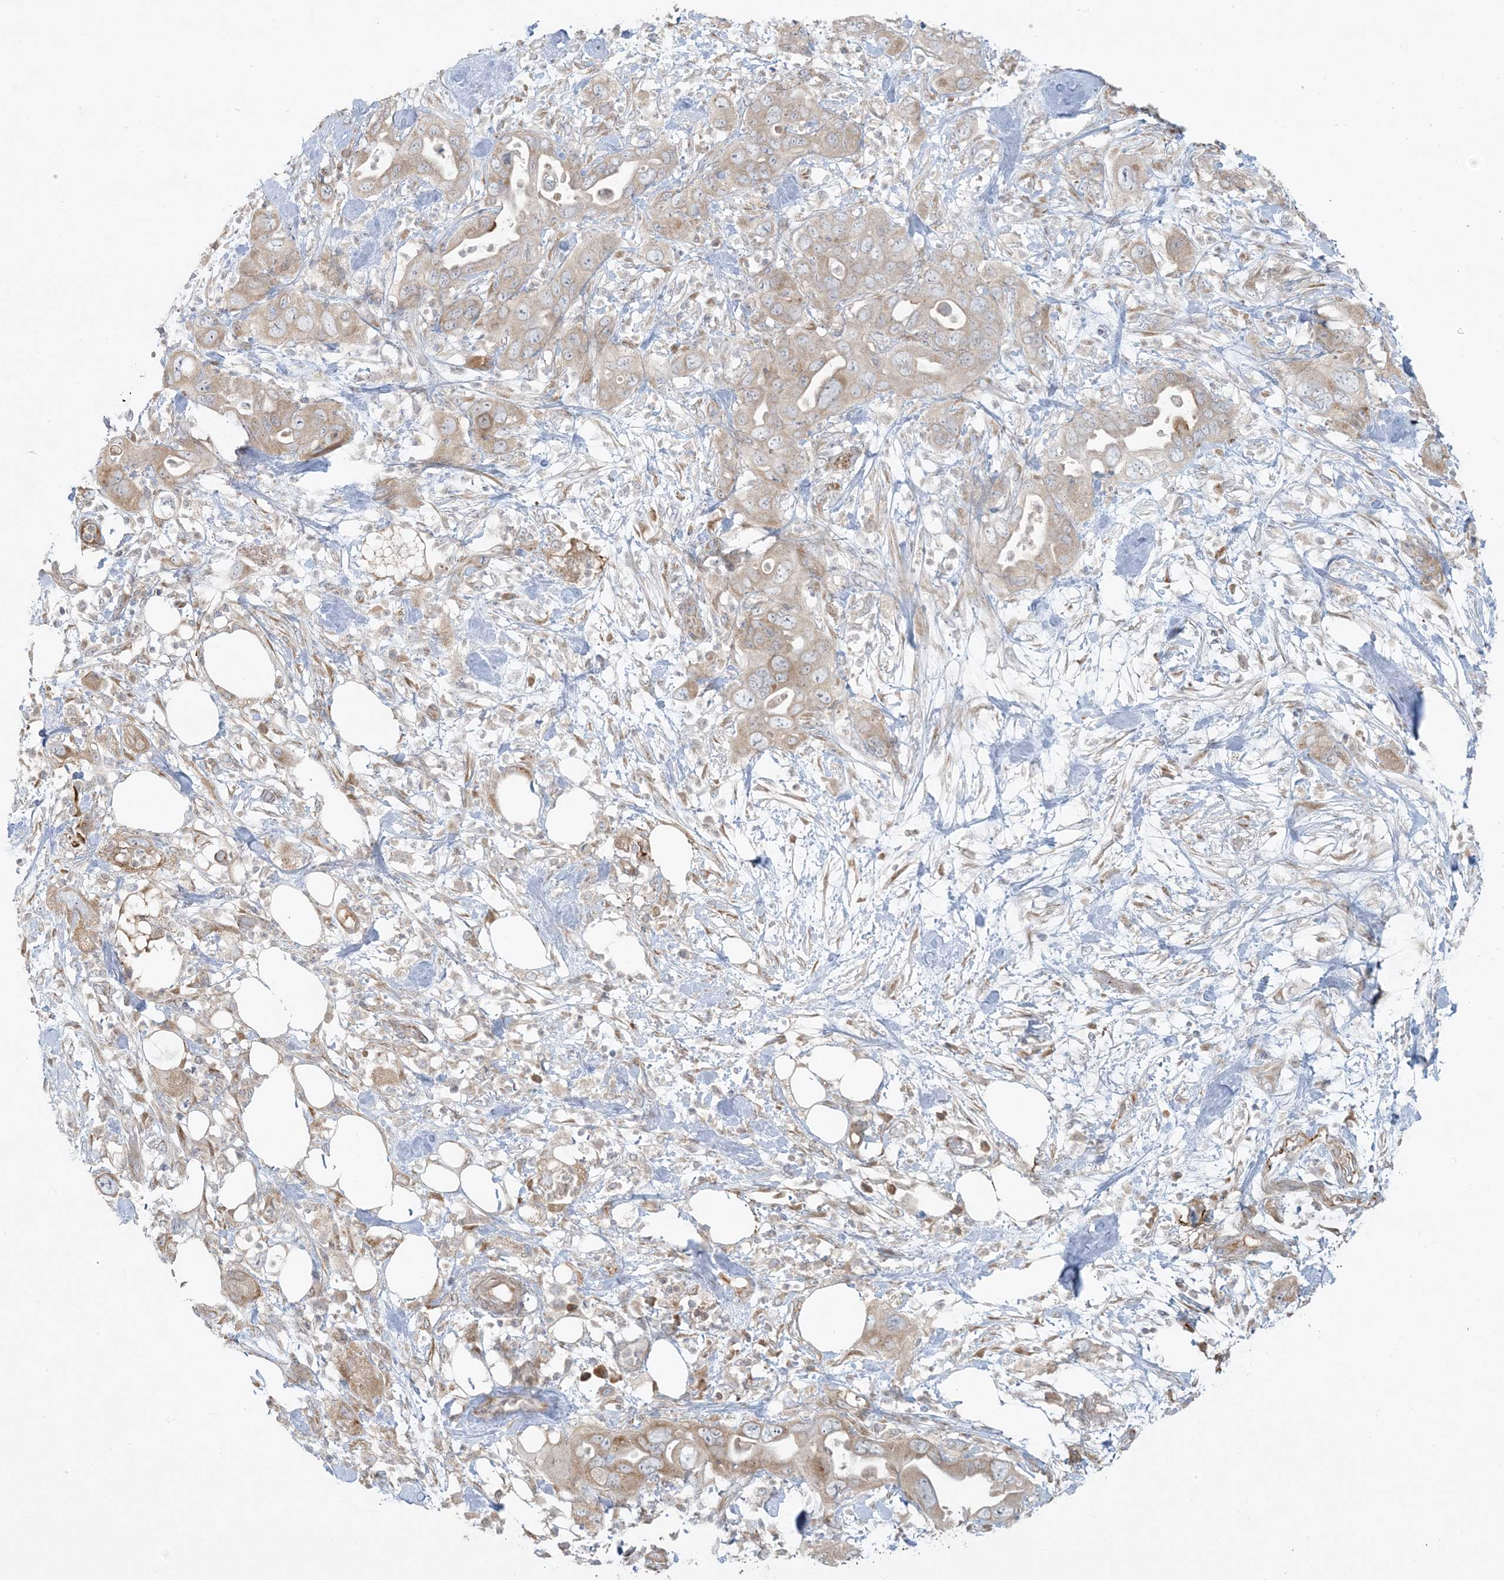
{"staining": {"intensity": "moderate", "quantity": ">75%", "location": "cytoplasmic/membranous"}, "tissue": "pancreatic cancer", "cell_type": "Tumor cells", "image_type": "cancer", "snomed": [{"axis": "morphology", "description": "Adenocarcinoma, NOS"}, {"axis": "topography", "description": "Pancreas"}], "caption": "Immunohistochemical staining of pancreatic cancer reveals moderate cytoplasmic/membranous protein staining in about >75% of tumor cells.", "gene": "ZNF263", "patient": {"sex": "female", "age": 71}}